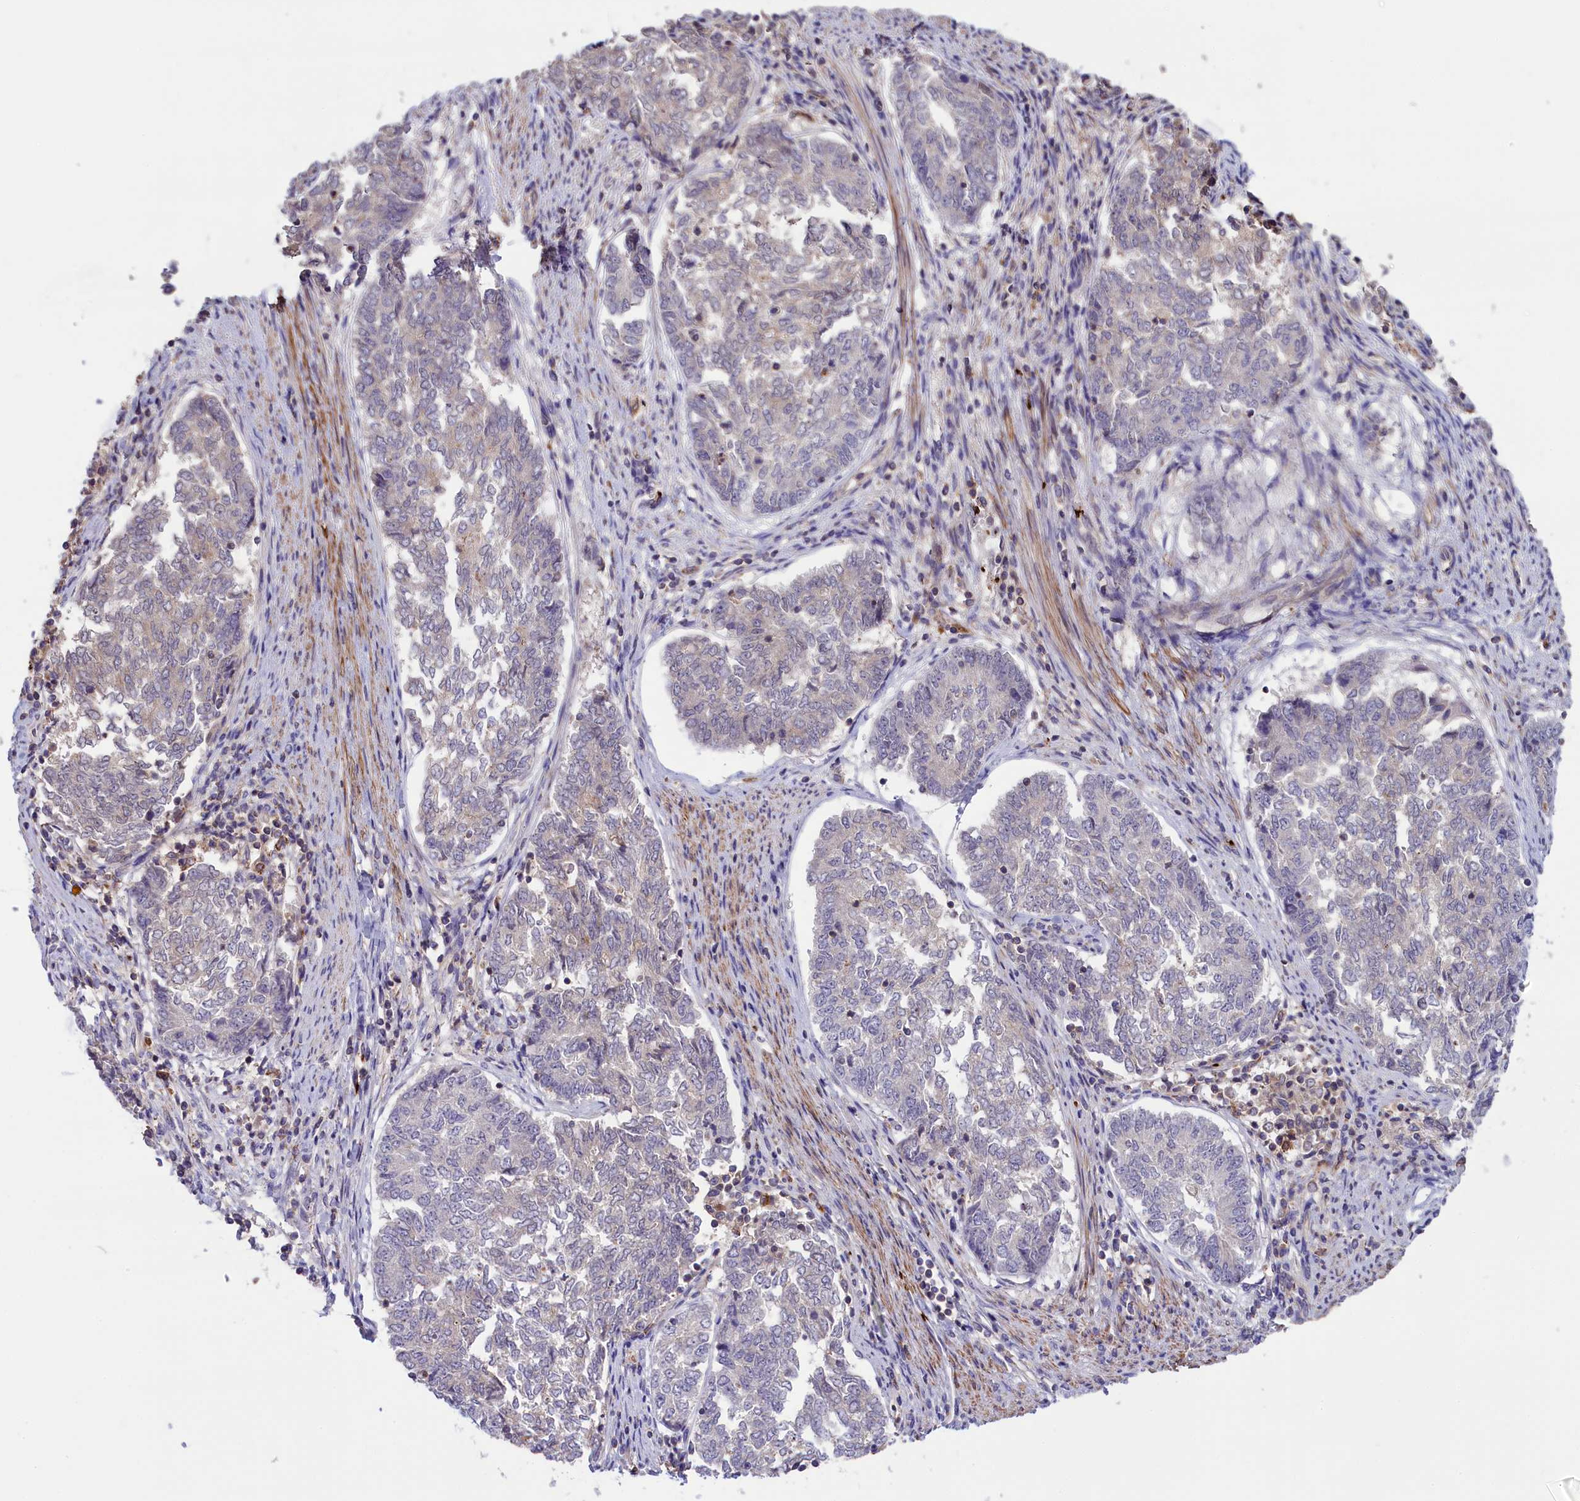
{"staining": {"intensity": "negative", "quantity": "none", "location": "none"}, "tissue": "endometrial cancer", "cell_type": "Tumor cells", "image_type": "cancer", "snomed": [{"axis": "morphology", "description": "Adenocarcinoma, NOS"}, {"axis": "topography", "description": "Endometrium"}], "caption": "Tumor cells show no significant staining in endometrial cancer (adenocarcinoma).", "gene": "HEATR3", "patient": {"sex": "female", "age": 80}}